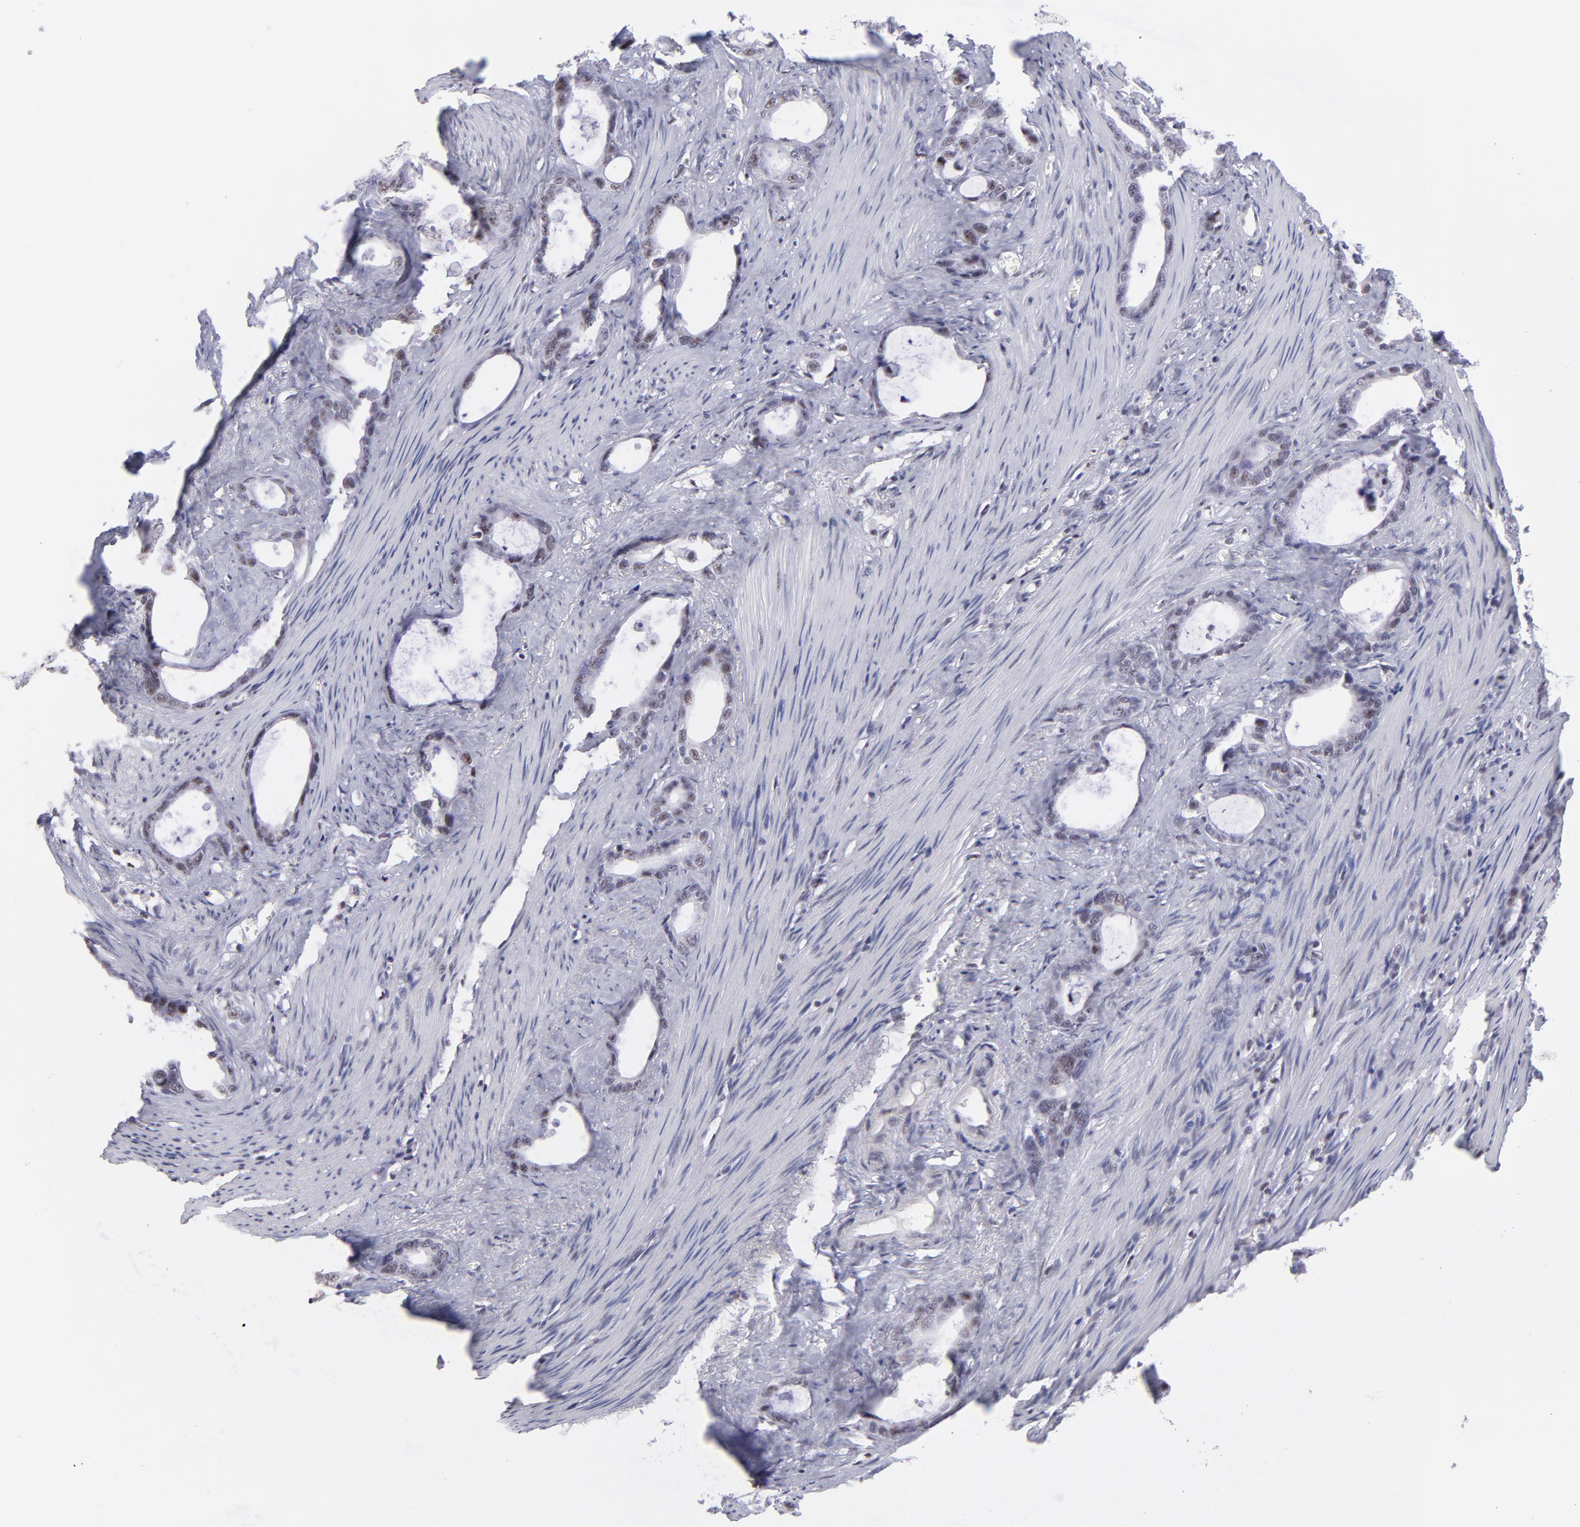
{"staining": {"intensity": "moderate", "quantity": ">75%", "location": "nuclear"}, "tissue": "stomach cancer", "cell_type": "Tumor cells", "image_type": "cancer", "snomed": [{"axis": "morphology", "description": "Adenocarcinoma, NOS"}, {"axis": "topography", "description": "Stomach"}], "caption": "A high-resolution image shows immunohistochemistry staining of stomach adenocarcinoma, which demonstrates moderate nuclear staining in approximately >75% of tumor cells.", "gene": "CDC25C", "patient": {"sex": "female", "age": 75}}